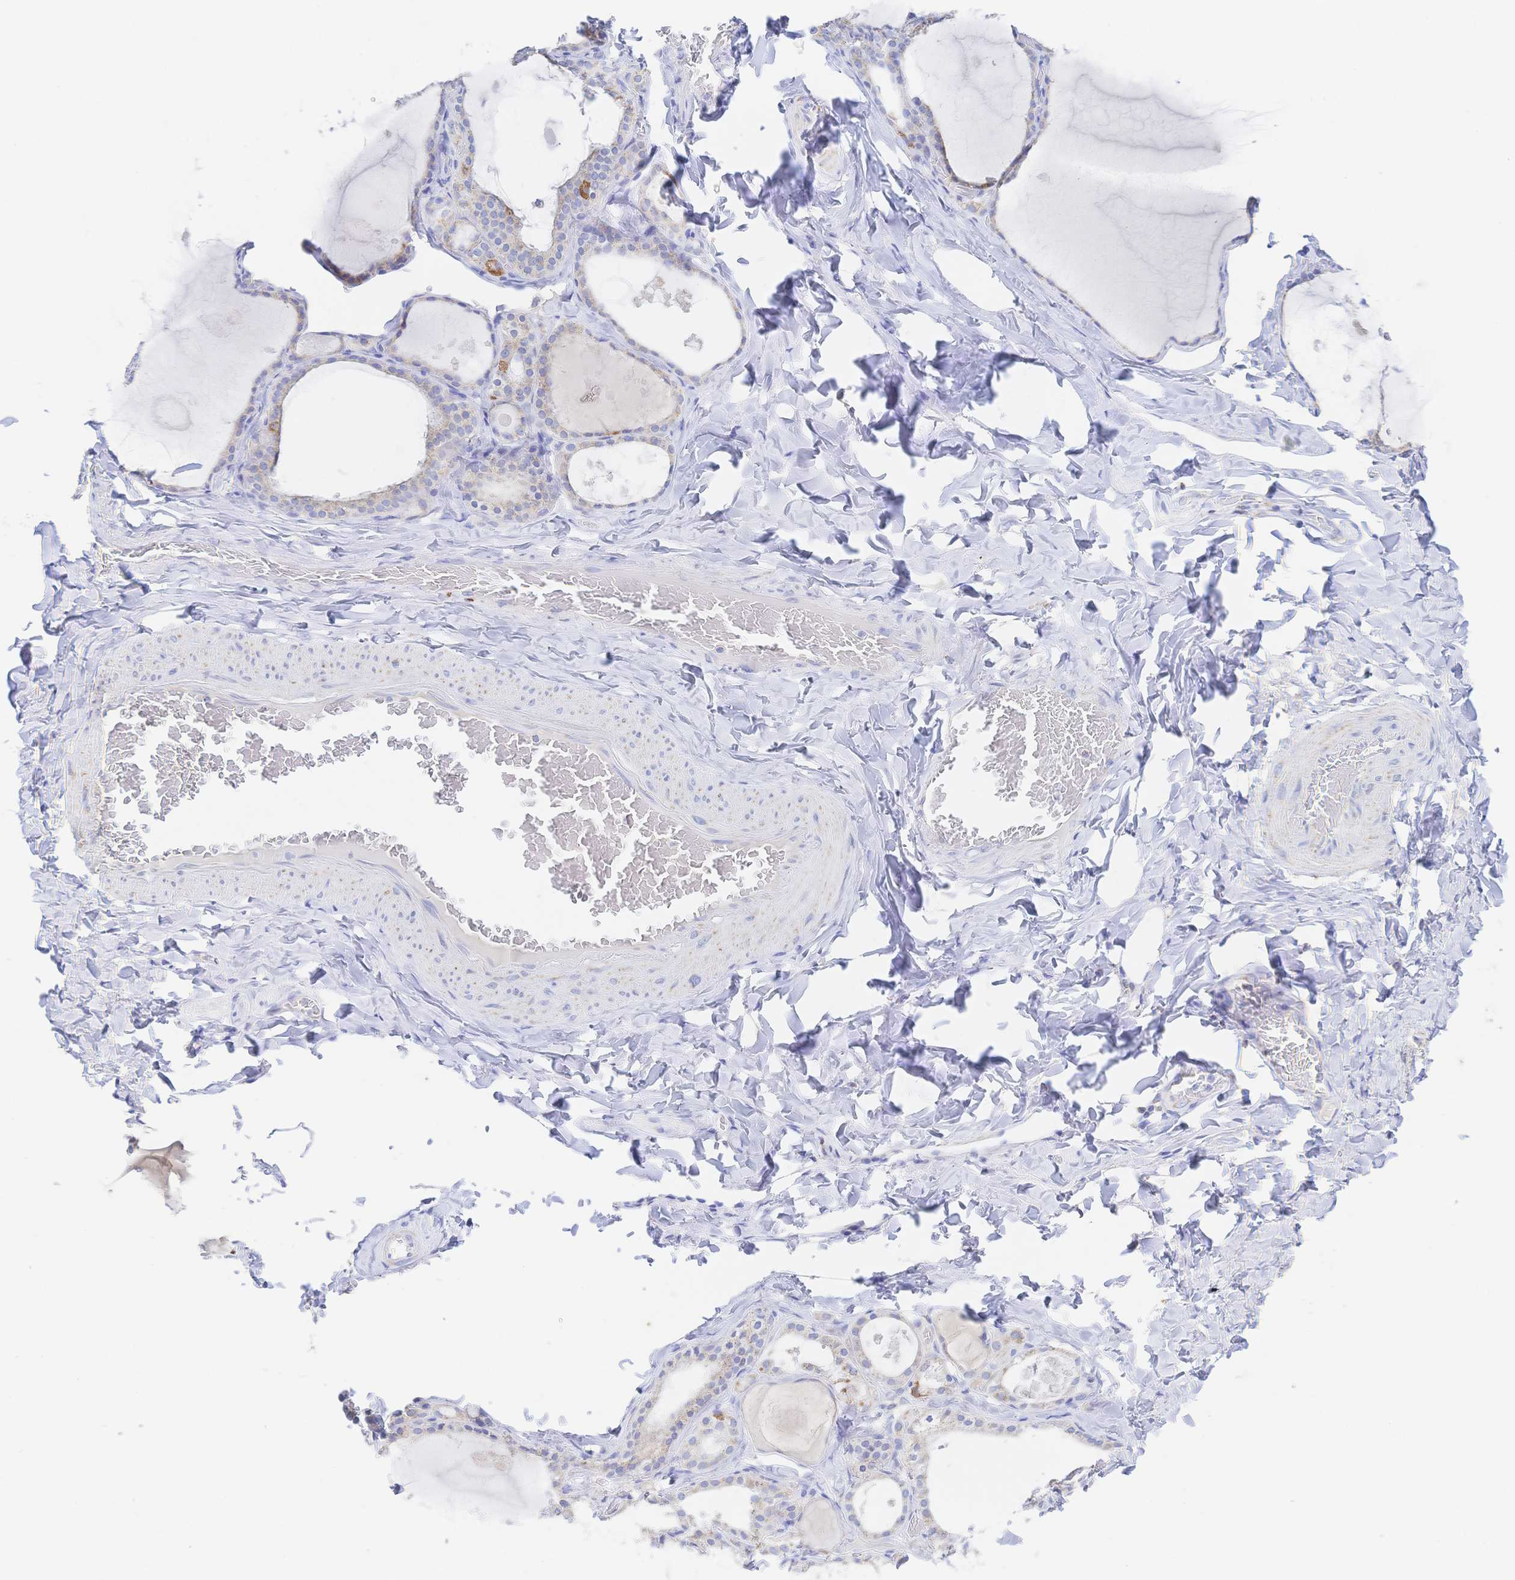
{"staining": {"intensity": "negative", "quantity": "none", "location": "none"}, "tissue": "thyroid gland", "cell_type": "Glandular cells", "image_type": "normal", "snomed": [{"axis": "morphology", "description": "Normal tissue, NOS"}, {"axis": "topography", "description": "Thyroid gland"}], "caption": "IHC of unremarkable human thyroid gland reveals no positivity in glandular cells. (DAB (3,3'-diaminobenzidine) immunohistochemistry (IHC) visualized using brightfield microscopy, high magnification).", "gene": "SYNGR4", "patient": {"sex": "male", "age": 56}}